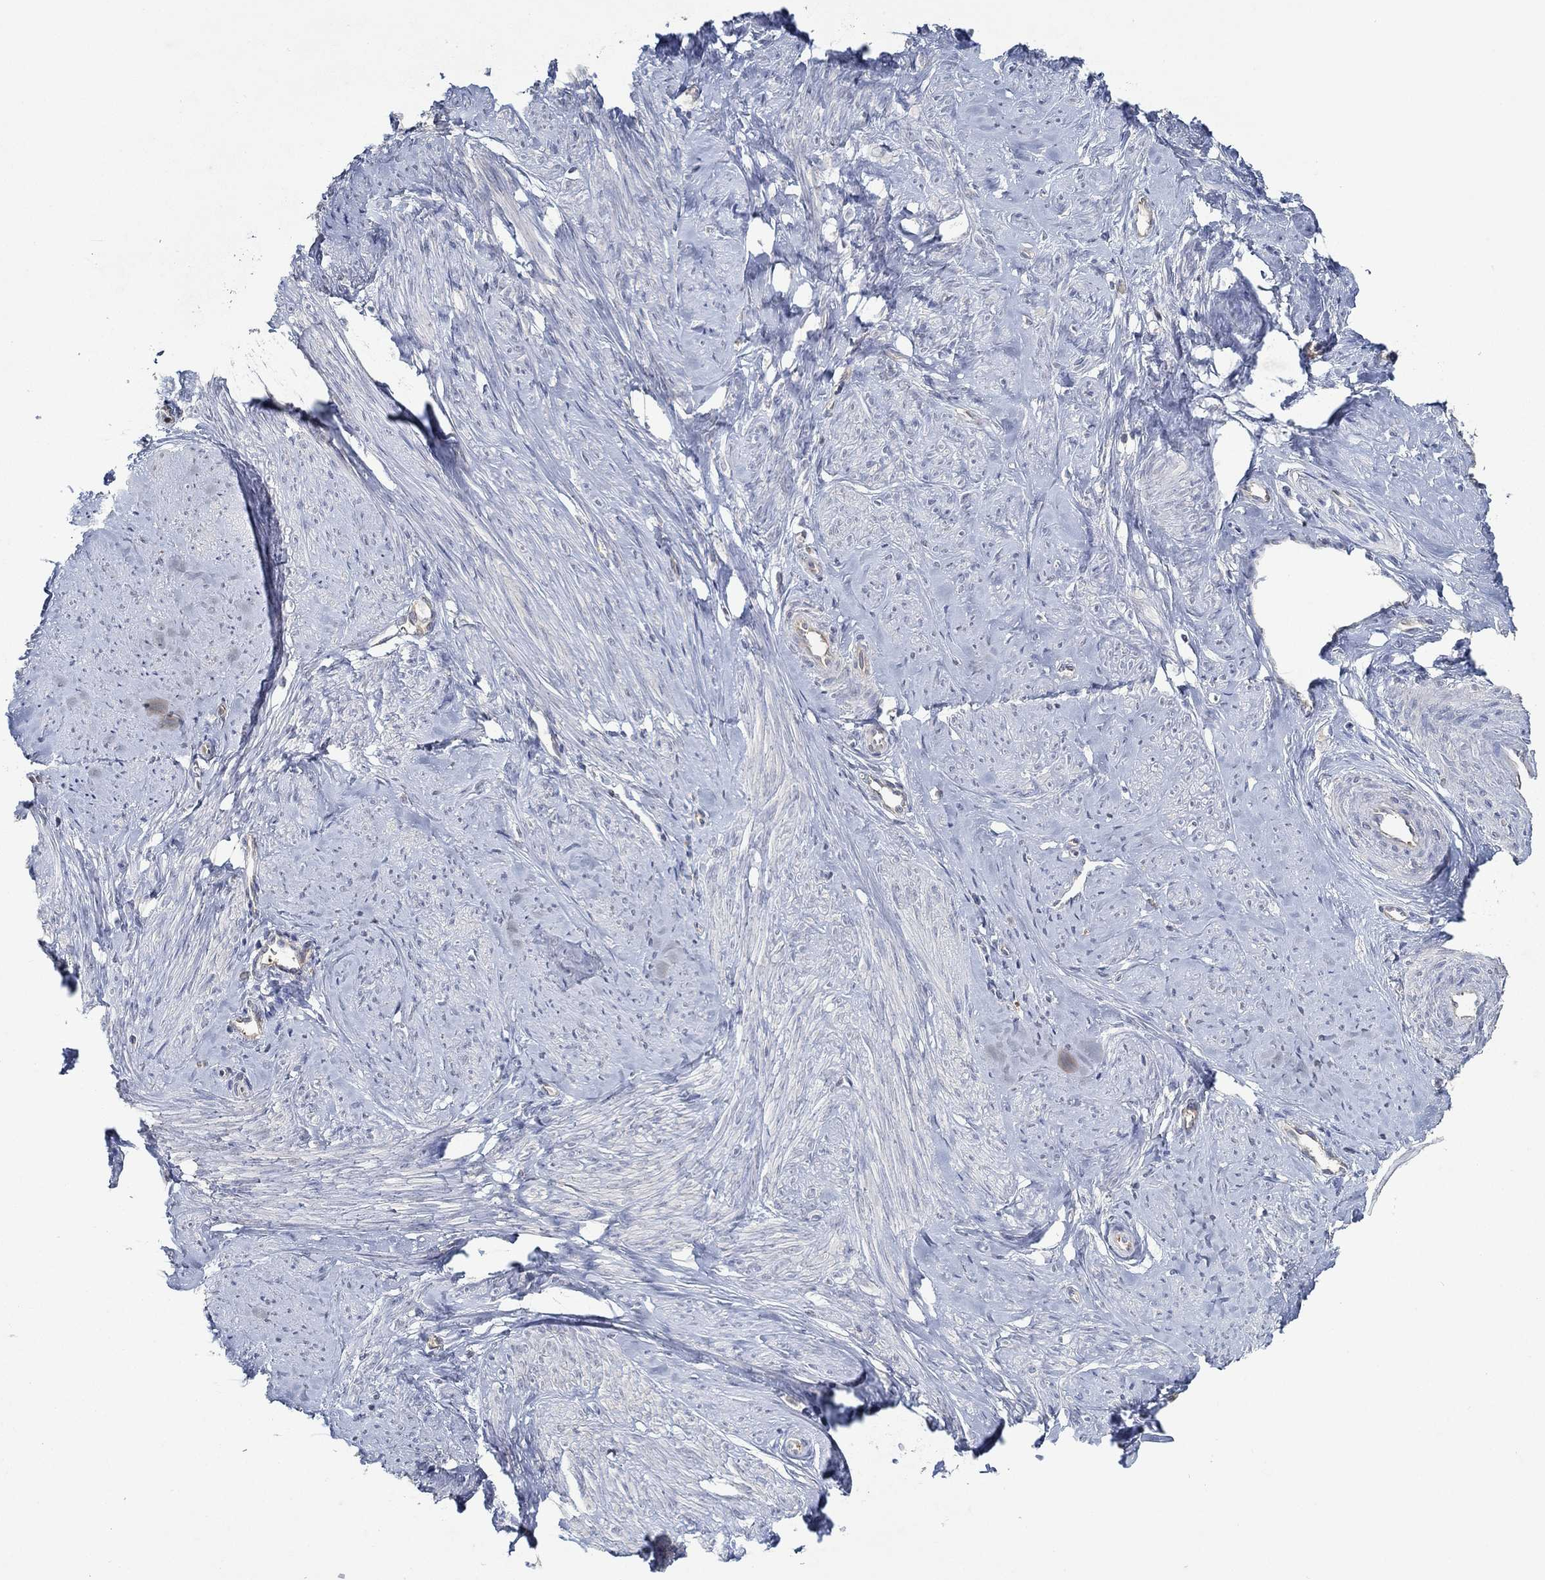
{"staining": {"intensity": "negative", "quantity": "none", "location": "none"}, "tissue": "smooth muscle", "cell_type": "Smooth muscle cells", "image_type": "normal", "snomed": [{"axis": "morphology", "description": "Normal tissue, NOS"}, {"axis": "topography", "description": "Smooth muscle"}], "caption": "Immunohistochemical staining of normal smooth muscle reveals no significant positivity in smooth muscle cells. The staining was performed using DAB (3,3'-diaminobenzidine) to visualize the protein expression in brown, while the nuclei were stained in blue with hematoxylin (Magnification: 20x).", "gene": "MTHFR", "patient": {"sex": "female", "age": 48}}